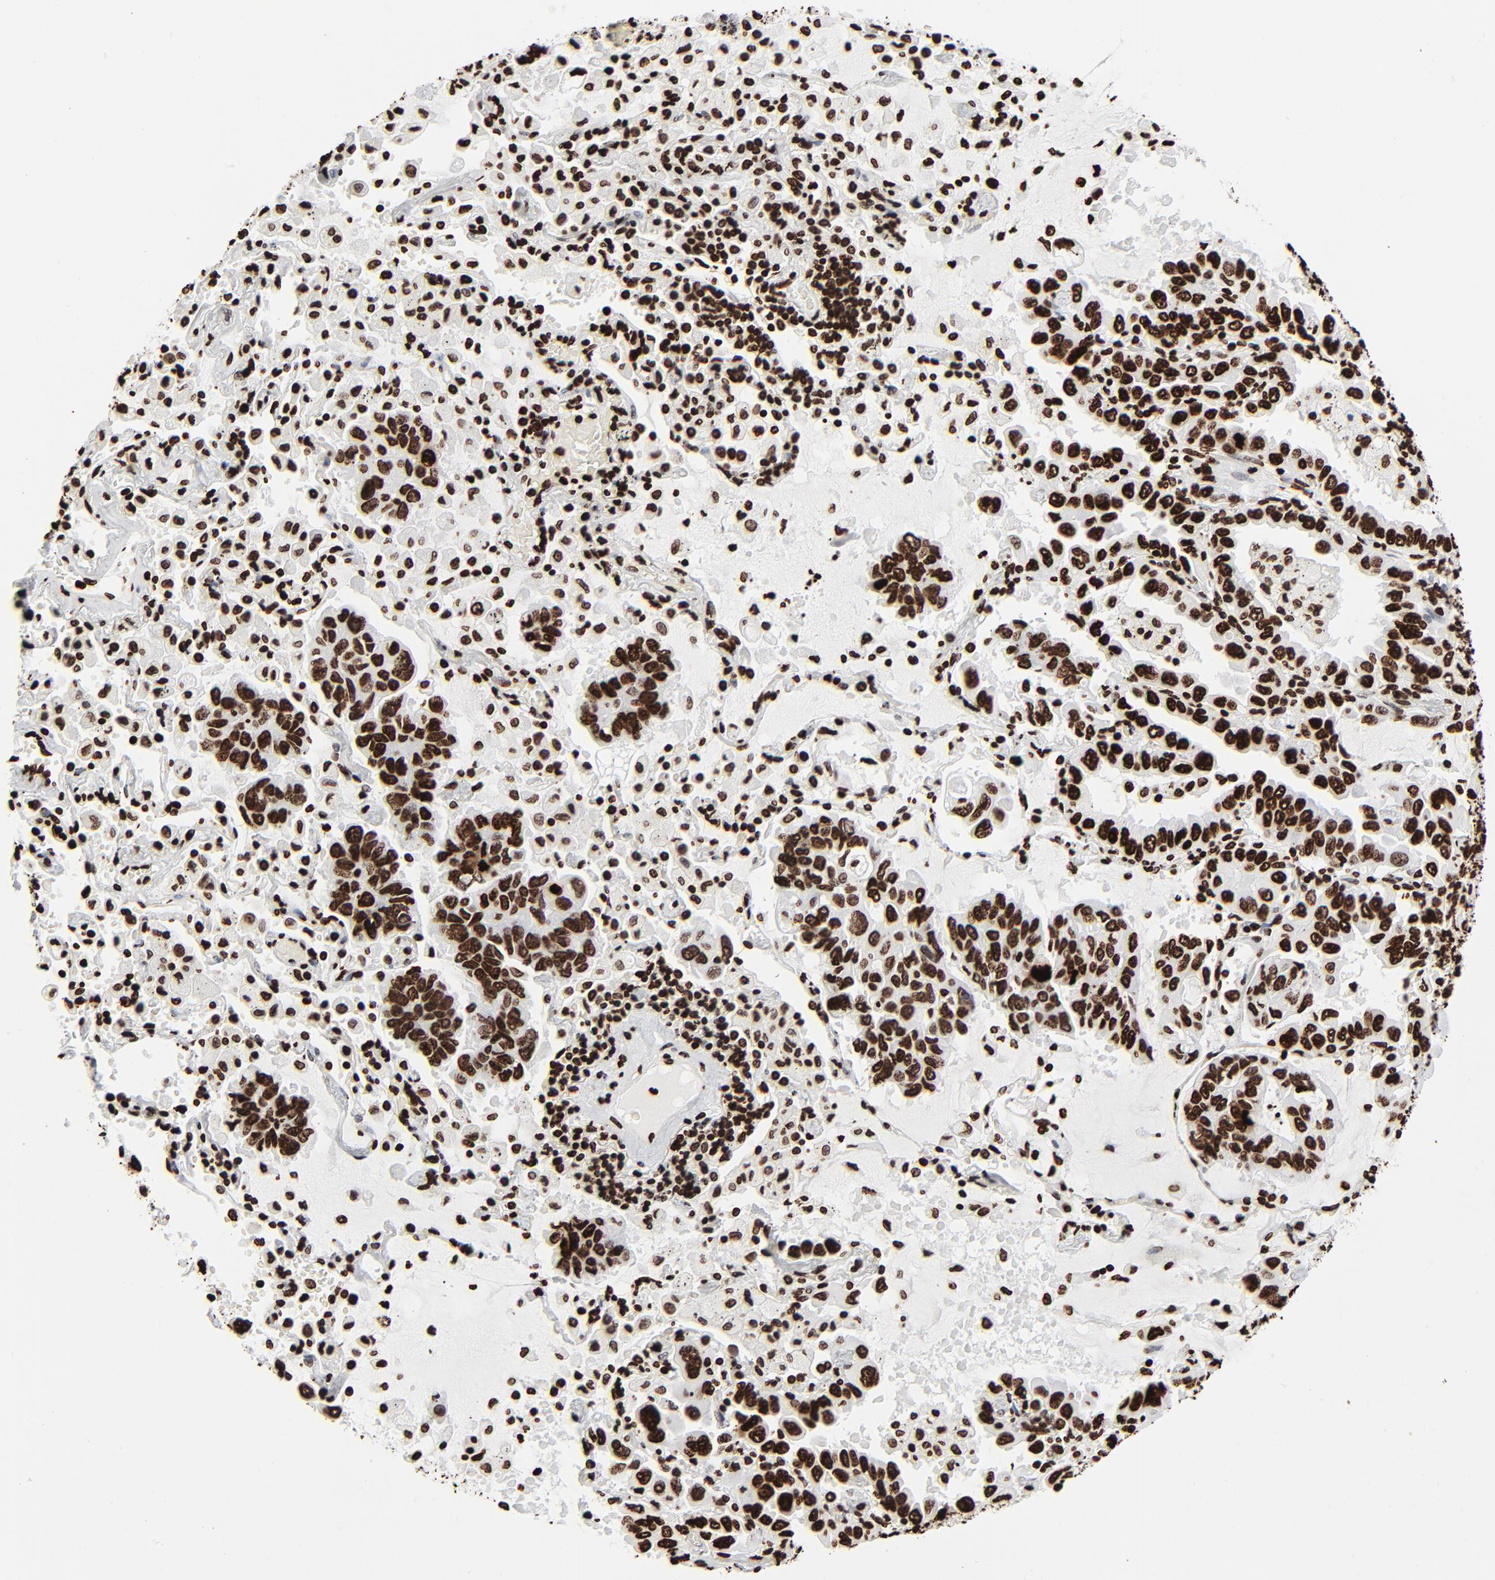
{"staining": {"intensity": "strong", "quantity": ">75%", "location": "nuclear"}, "tissue": "lung cancer", "cell_type": "Tumor cells", "image_type": "cancer", "snomed": [{"axis": "morphology", "description": "Adenocarcinoma, NOS"}, {"axis": "topography", "description": "Lung"}], "caption": "Immunohistochemical staining of human lung adenocarcinoma reveals high levels of strong nuclear protein staining in about >75% of tumor cells.", "gene": "H3-4", "patient": {"sex": "male", "age": 64}}